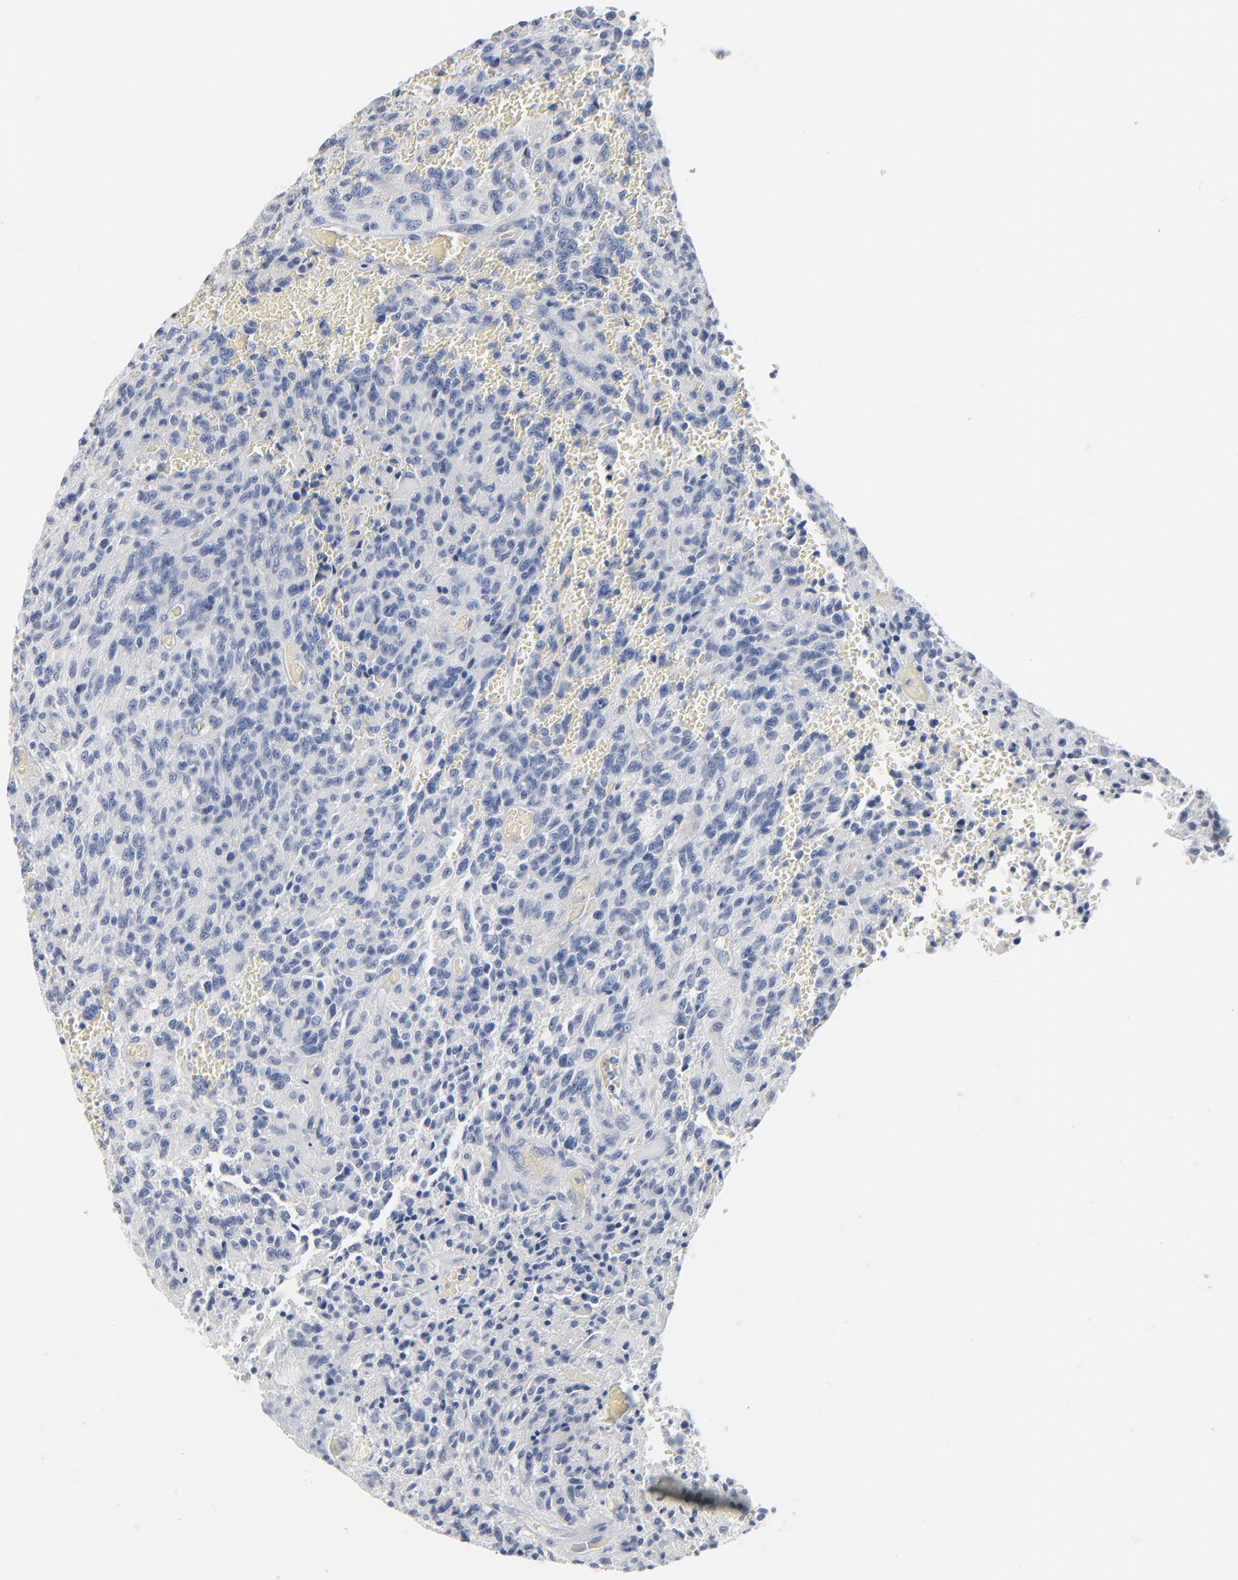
{"staining": {"intensity": "negative", "quantity": "none", "location": "none"}, "tissue": "glioma", "cell_type": "Tumor cells", "image_type": "cancer", "snomed": [{"axis": "morphology", "description": "Normal tissue, NOS"}, {"axis": "morphology", "description": "Glioma, malignant, High grade"}, {"axis": "topography", "description": "Cerebral cortex"}], "caption": "Malignant high-grade glioma stained for a protein using immunohistochemistry (IHC) displays no staining tumor cells.", "gene": "GZMB", "patient": {"sex": "male", "age": 56}}